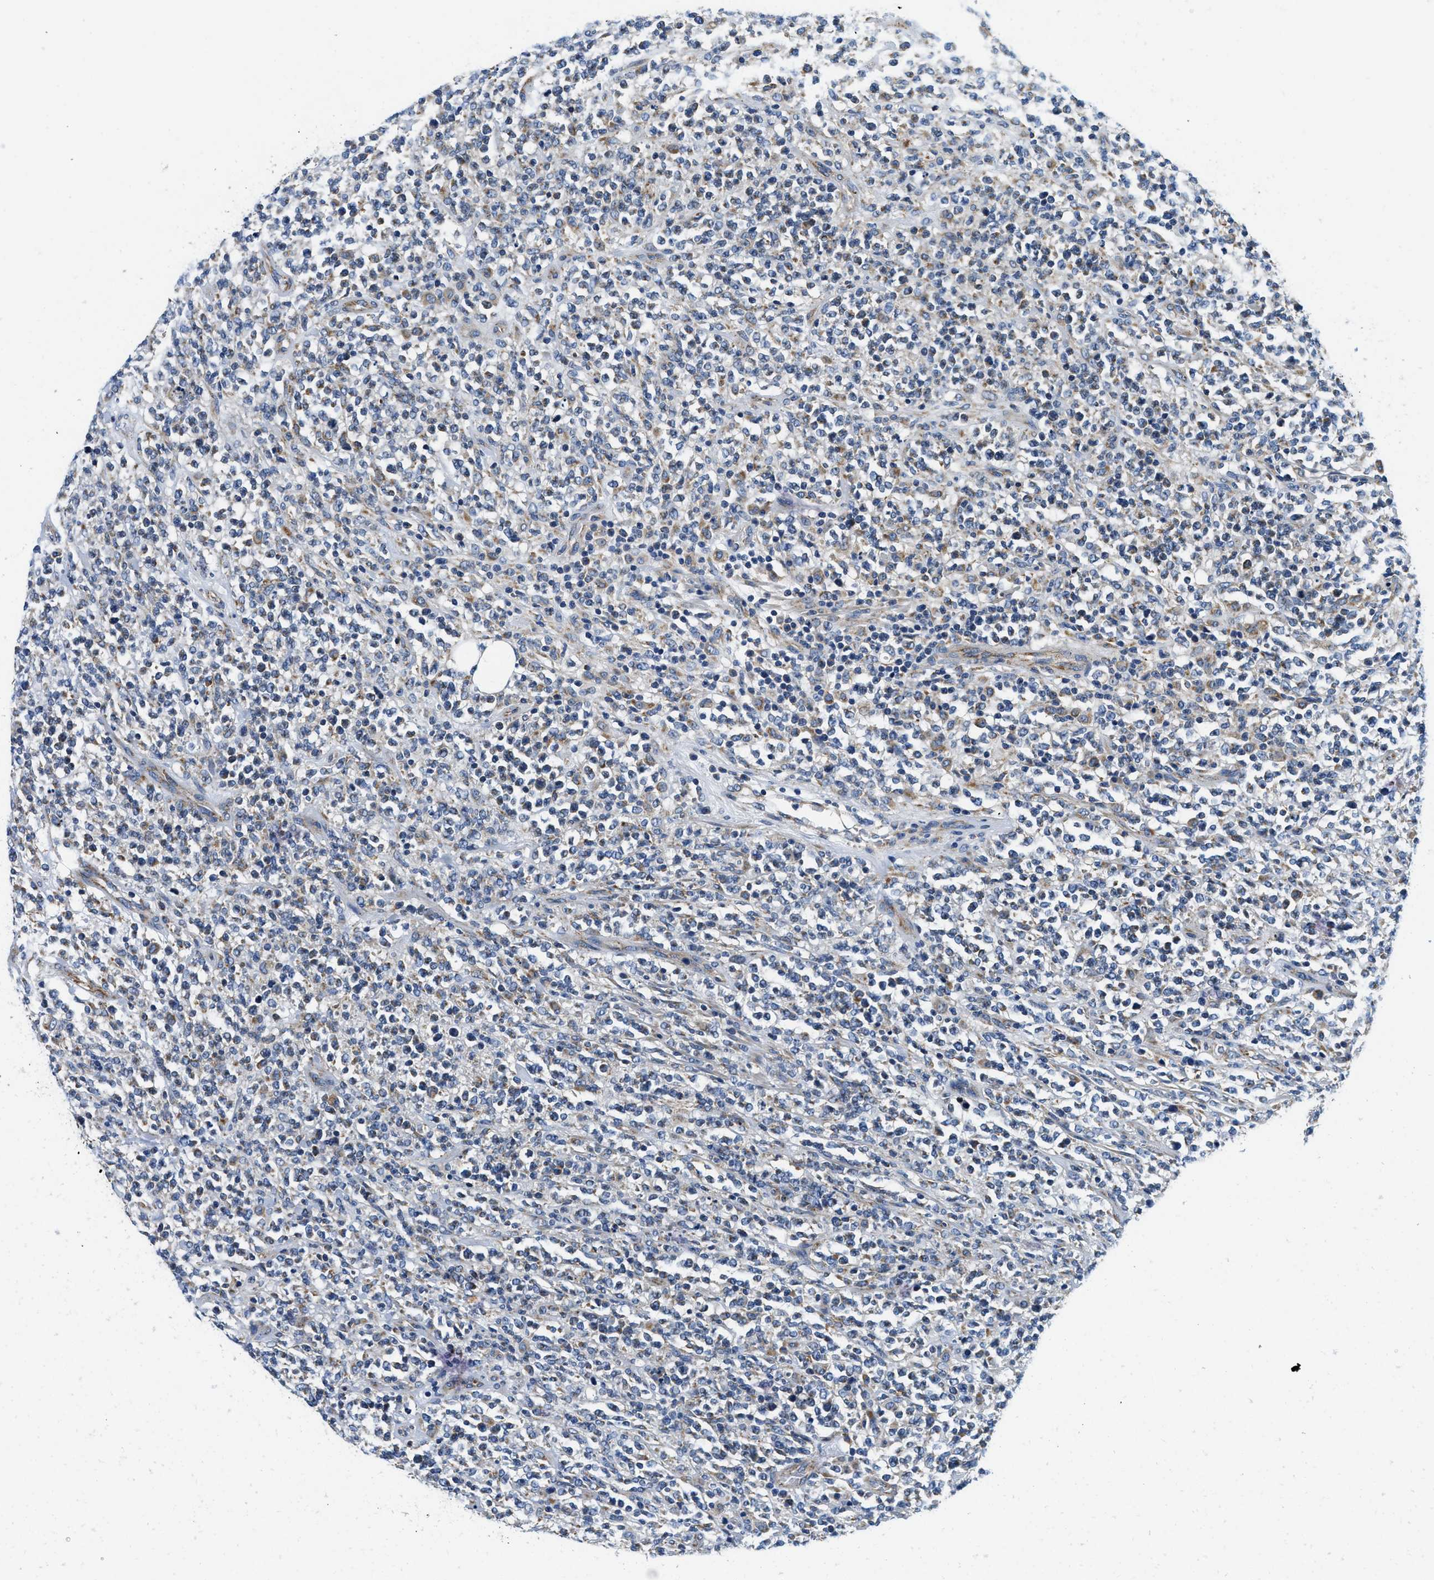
{"staining": {"intensity": "weak", "quantity": "<25%", "location": "cytoplasmic/membranous"}, "tissue": "lymphoma", "cell_type": "Tumor cells", "image_type": "cancer", "snomed": [{"axis": "morphology", "description": "Malignant lymphoma, non-Hodgkin's type, High grade"}, {"axis": "topography", "description": "Soft tissue"}], "caption": "The image displays no staining of tumor cells in lymphoma.", "gene": "SAMD4B", "patient": {"sex": "male", "age": 18}}